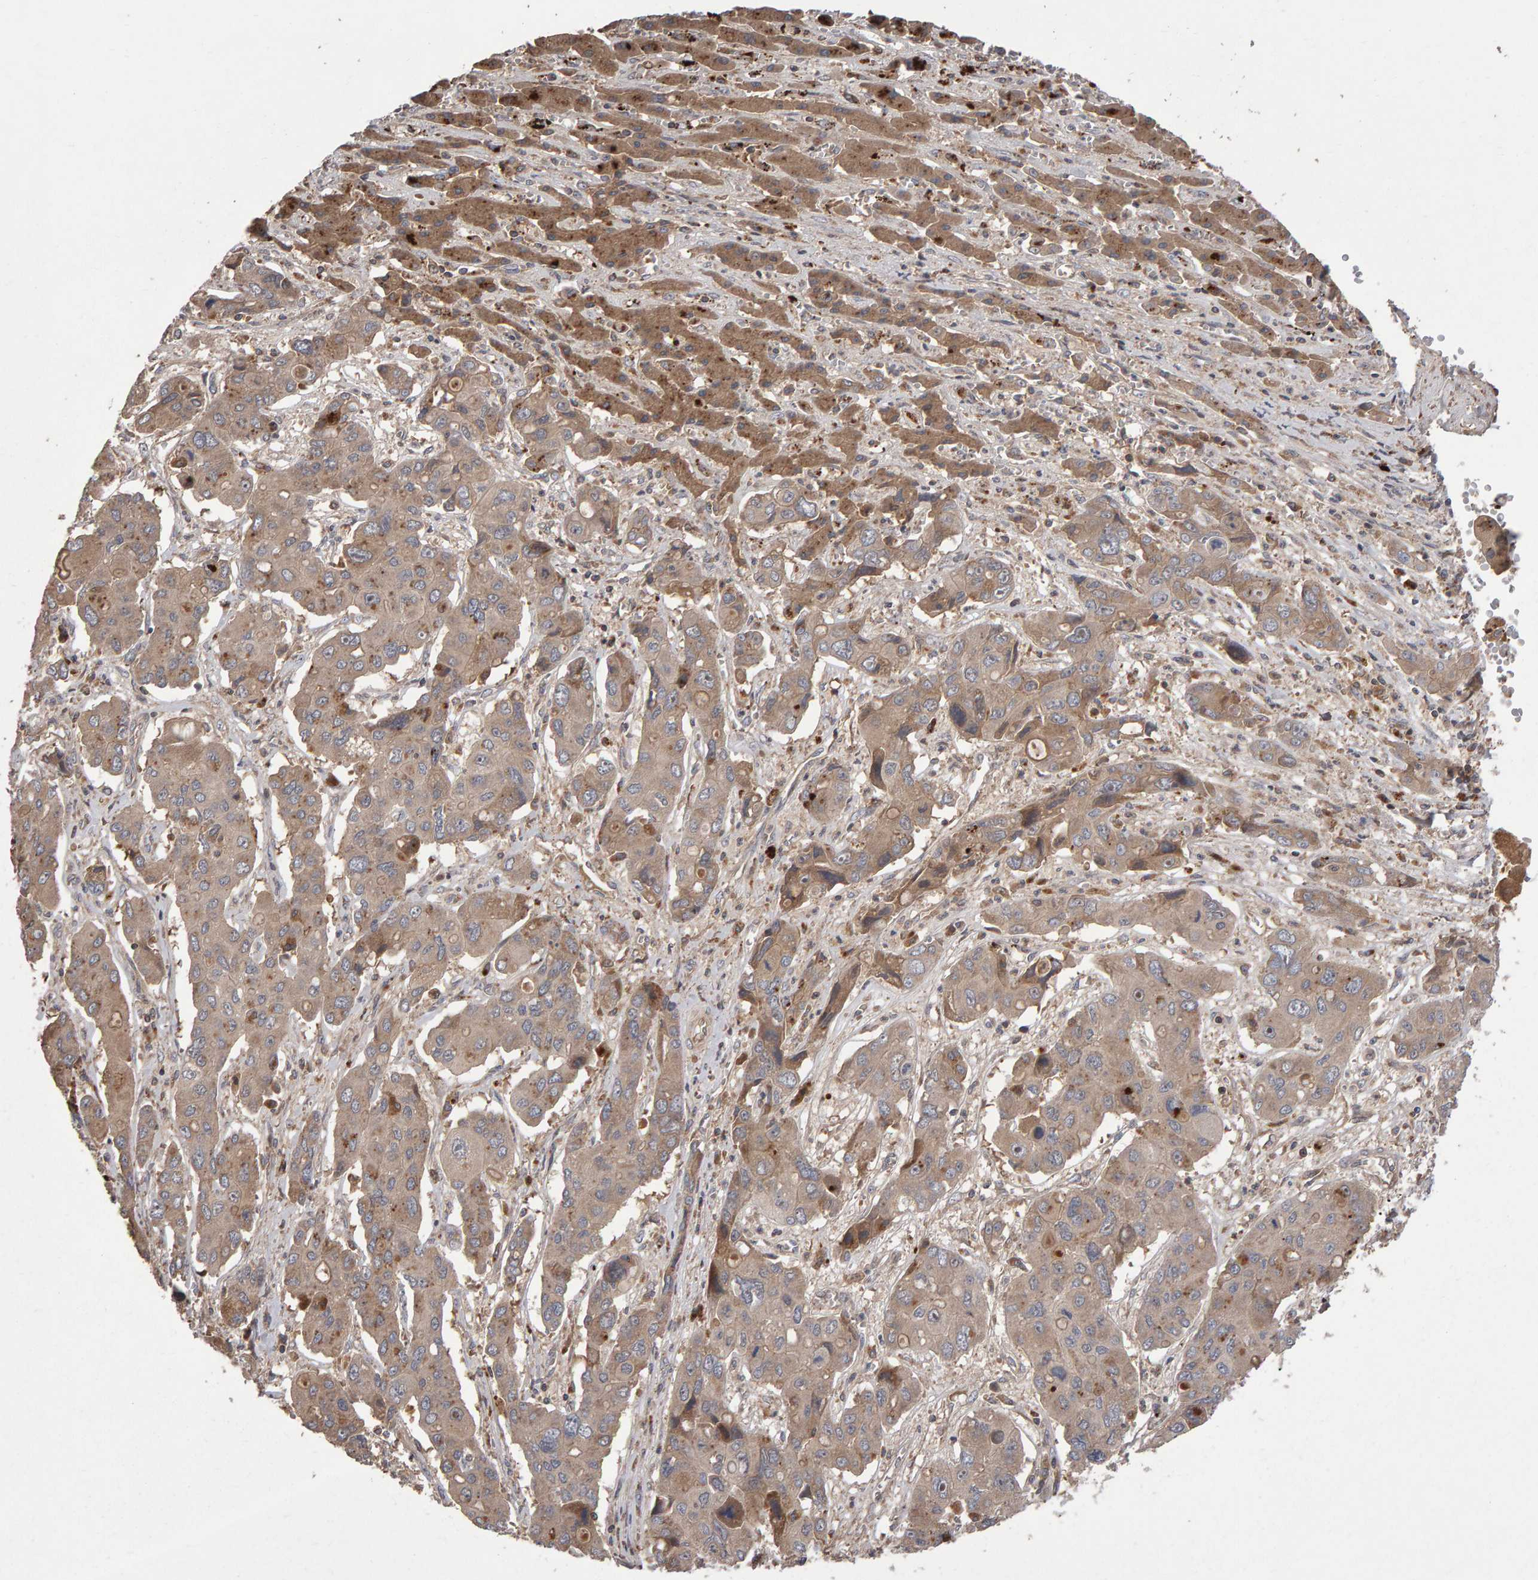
{"staining": {"intensity": "moderate", "quantity": ">75%", "location": "cytoplasmic/membranous"}, "tissue": "liver cancer", "cell_type": "Tumor cells", "image_type": "cancer", "snomed": [{"axis": "morphology", "description": "Cholangiocarcinoma"}, {"axis": "topography", "description": "Liver"}], "caption": "About >75% of tumor cells in liver cholangiocarcinoma exhibit moderate cytoplasmic/membranous protein positivity as visualized by brown immunohistochemical staining.", "gene": "PGS1", "patient": {"sex": "male", "age": 67}}